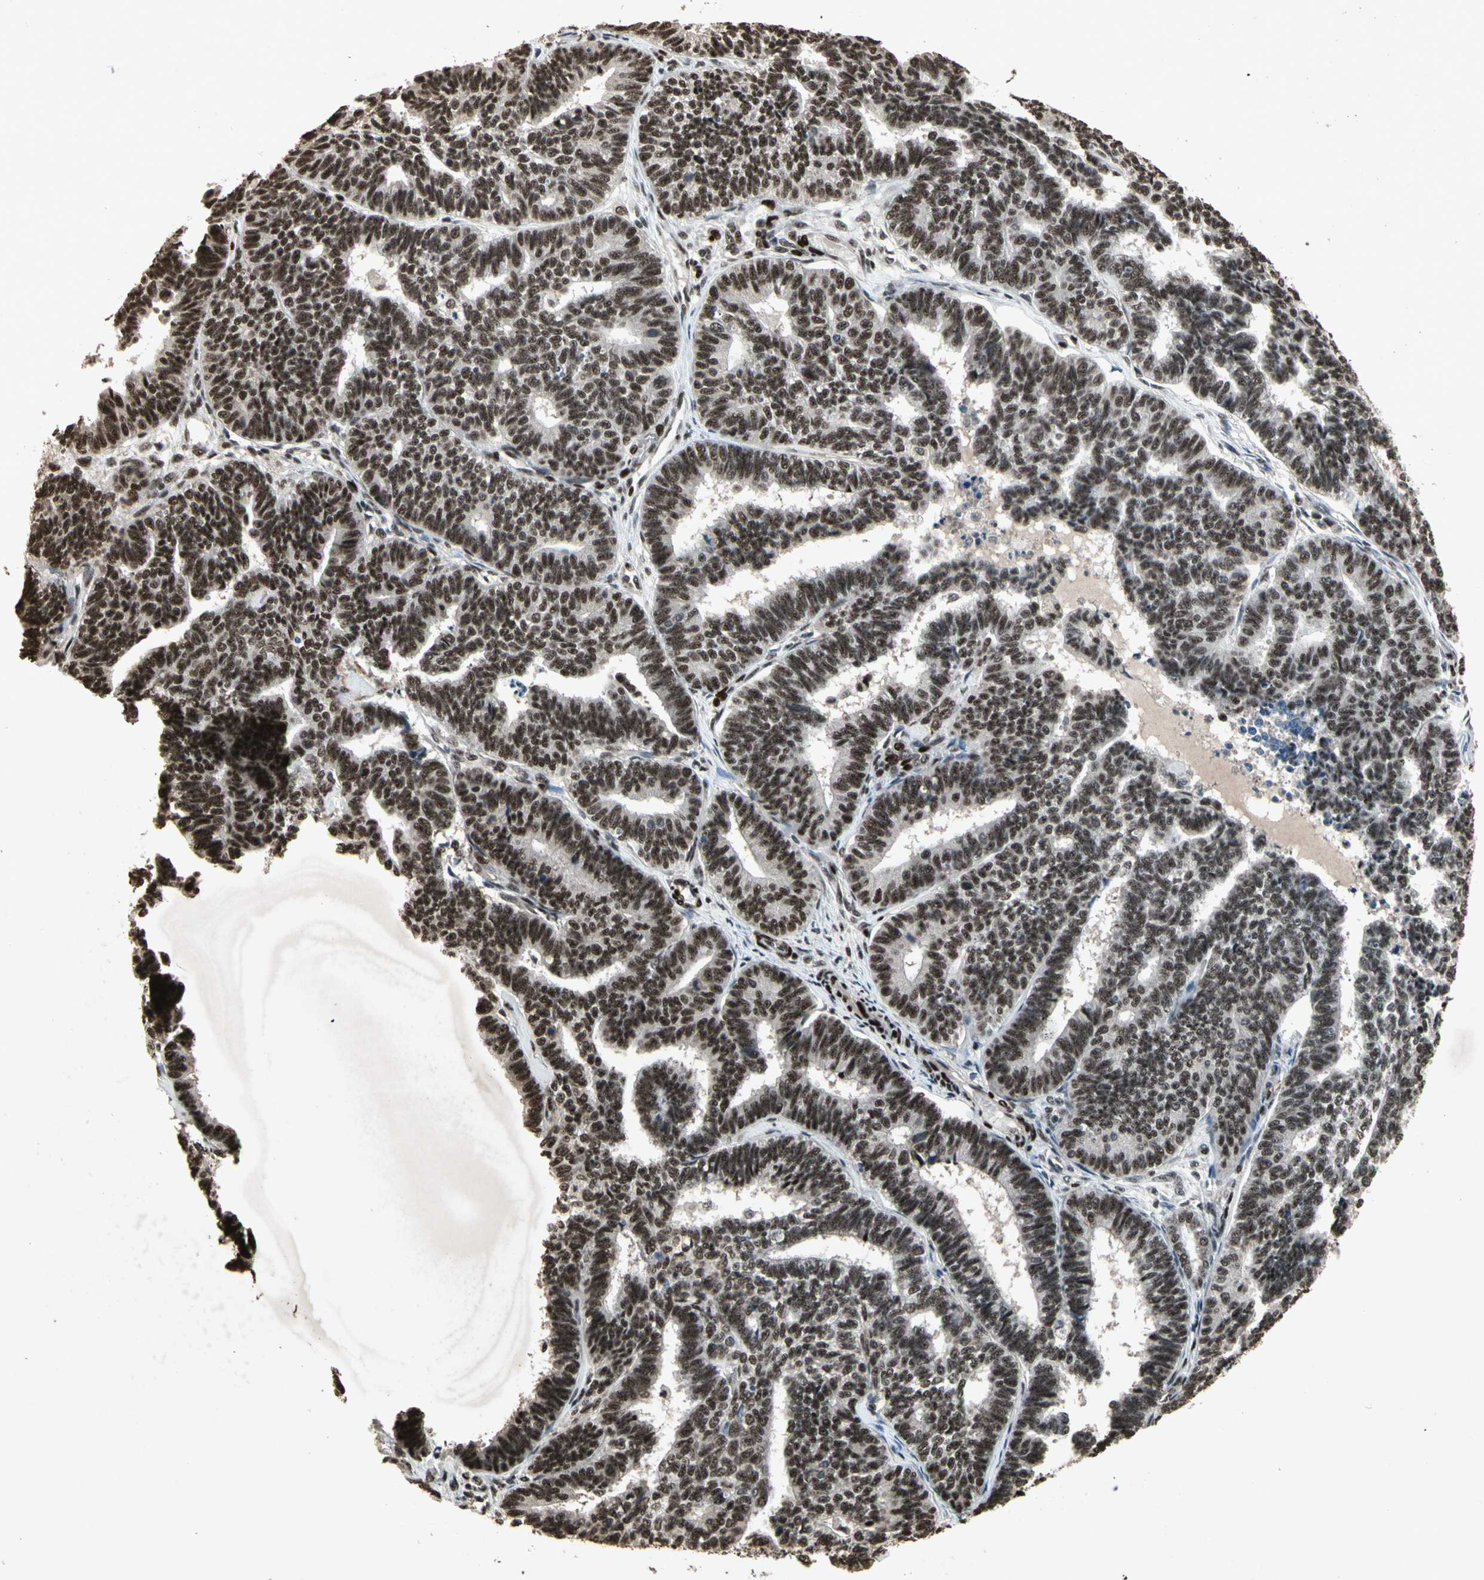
{"staining": {"intensity": "strong", "quantity": ">75%", "location": "nuclear"}, "tissue": "endometrial cancer", "cell_type": "Tumor cells", "image_type": "cancer", "snomed": [{"axis": "morphology", "description": "Adenocarcinoma, NOS"}, {"axis": "topography", "description": "Endometrium"}], "caption": "Human endometrial adenocarcinoma stained with a protein marker exhibits strong staining in tumor cells.", "gene": "TBX2", "patient": {"sex": "female", "age": 70}}